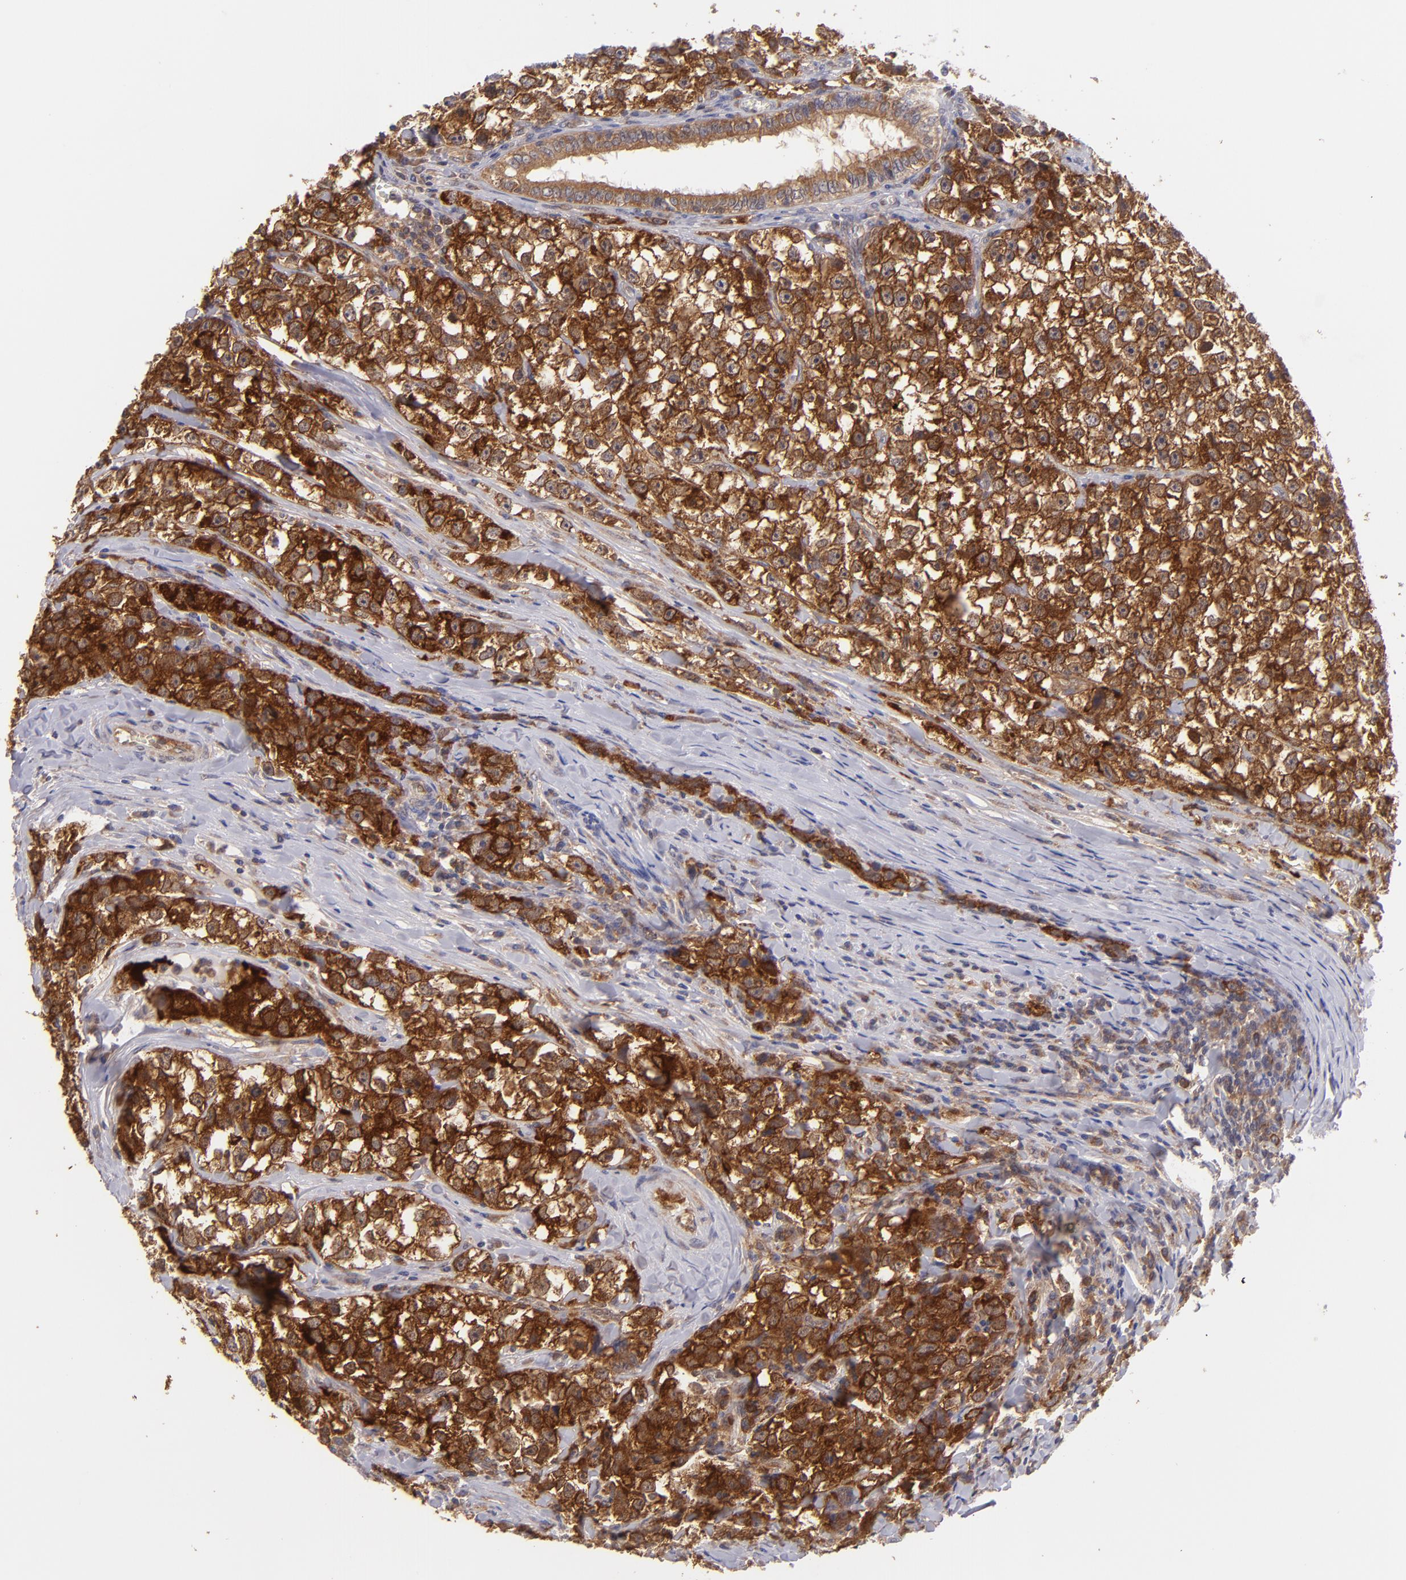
{"staining": {"intensity": "strong", "quantity": ">75%", "location": "cytoplasmic/membranous"}, "tissue": "testis cancer", "cell_type": "Tumor cells", "image_type": "cancer", "snomed": [{"axis": "morphology", "description": "Seminoma, NOS"}, {"axis": "morphology", "description": "Carcinoma, Embryonal, NOS"}, {"axis": "topography", "description": "Testis"}], "caption": "This micrograph demonstrates immunohistochemistry staining of testis cancer (seminoma), with high strong cytoplasmic/membranous positivity in approximately >75% of tumor cells.", "gene": "PTPN13", "patient": {"sex": "male", "age": 30}}